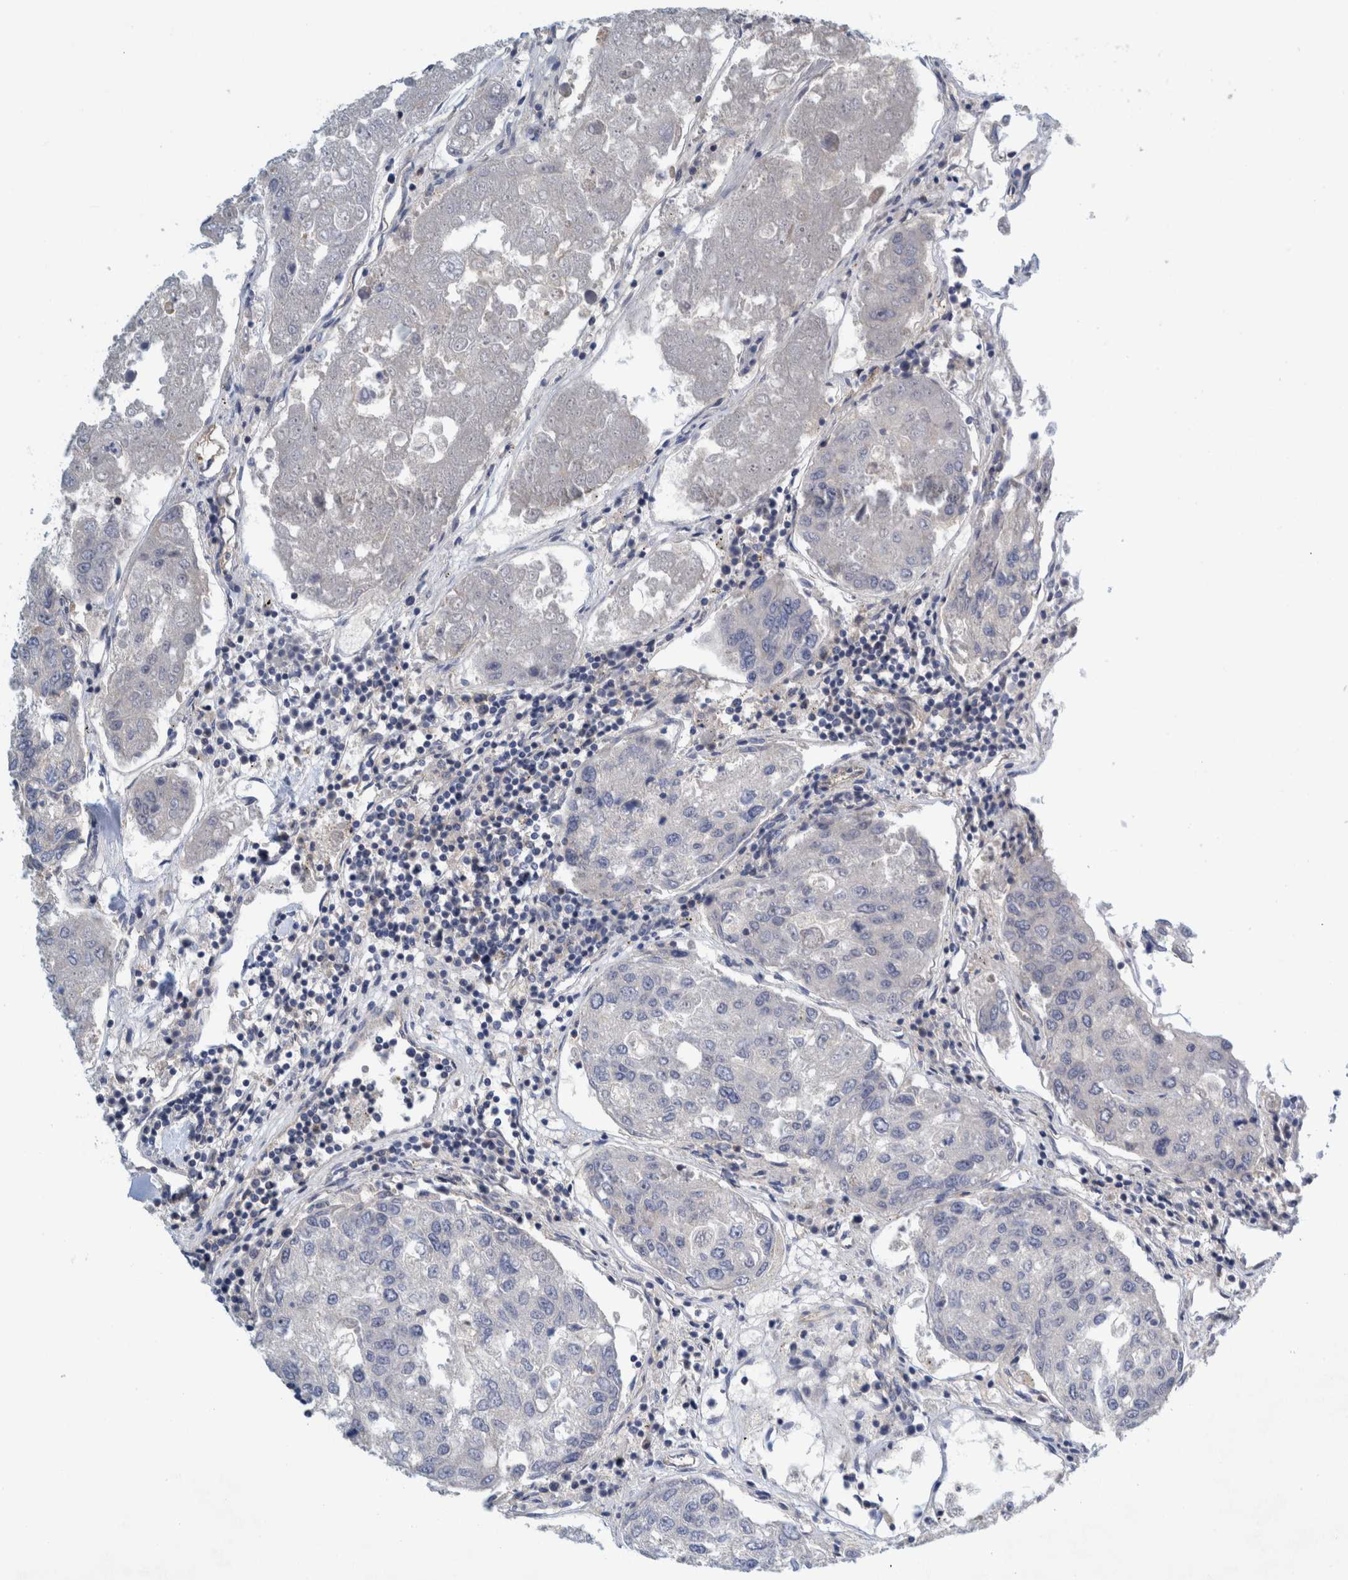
{"staining": {"intensity": "negative", "quantity": "none", "location": "none"}, "tissue": "urothelial cancer", "cell_type": "Tumor cells", "image_type": "cancer", "snomed": [{"axis": "morphology", "description": "Urothelial carcinoma, High grade"}, {"axis": "topography", "description": "Lymph node"}, {"axis": "topography", "description": "Urinary bladder"}], "caption": "DAB (3,3'-diaminobenzidine) immunohistochemical staining of human urothelial cancer exhibits no significant staining in tumor cells. (Brightfield microscopy of DAB (3,3'-diaminobenzidine) immunohistochemistry (IHC) at high magnification).", "gene": "ZNF324B", "patient": {"sex": "male", "age": 51}}